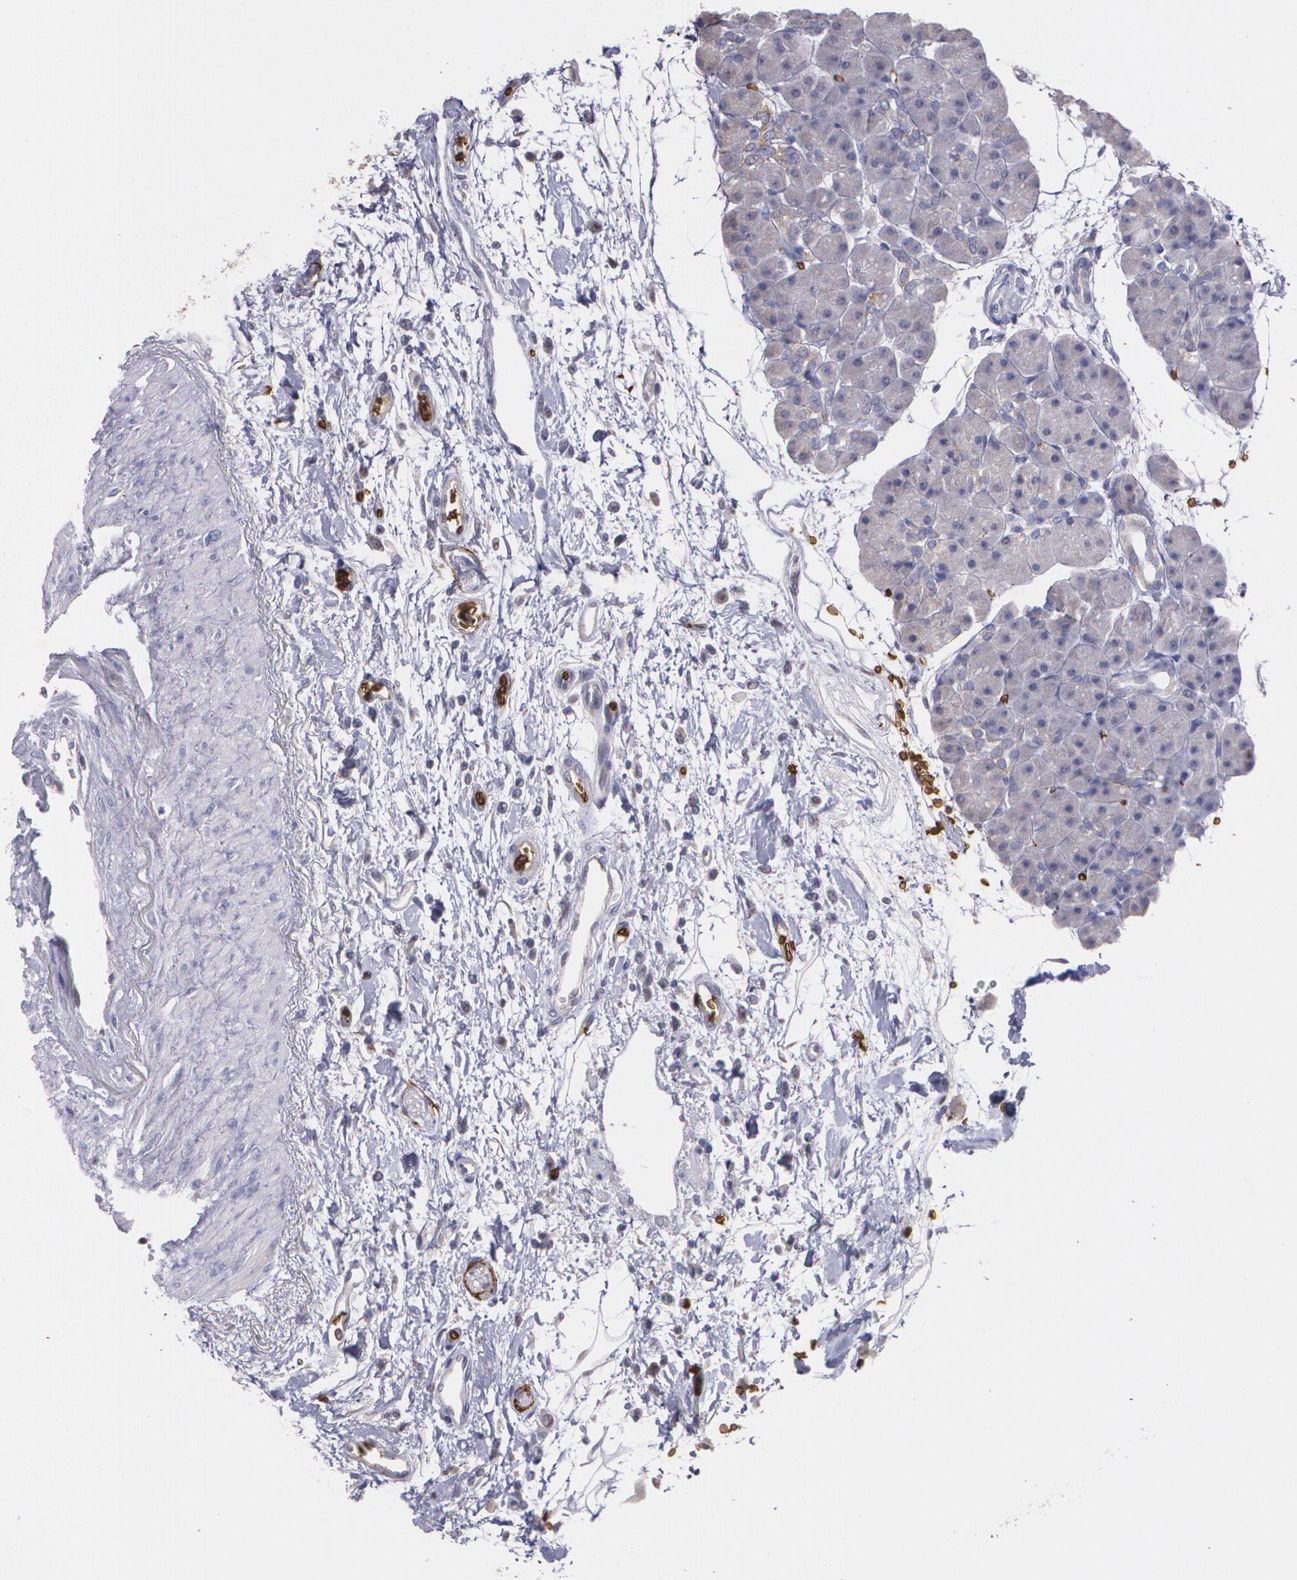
{"staining": {"intensity": "weak", "quantity": "<25%", "location": "cytoplasmic/membranous"}, "tissue": "pancreas", "cell_type": "Exocrine glandular cells", "image_type": "normal", "snomed": [{"axis": "morphology", "description": "Normal tissue, NOS"}, {"axis": "topography", "description": "Pancreas"}], "caption": "Pancreas stained for a protein using immunohistochemistry exhibits no positivity exocrine glandular cells.", "gene": "SLC2A1", "patient": {"sex": "male", "age": 66}}